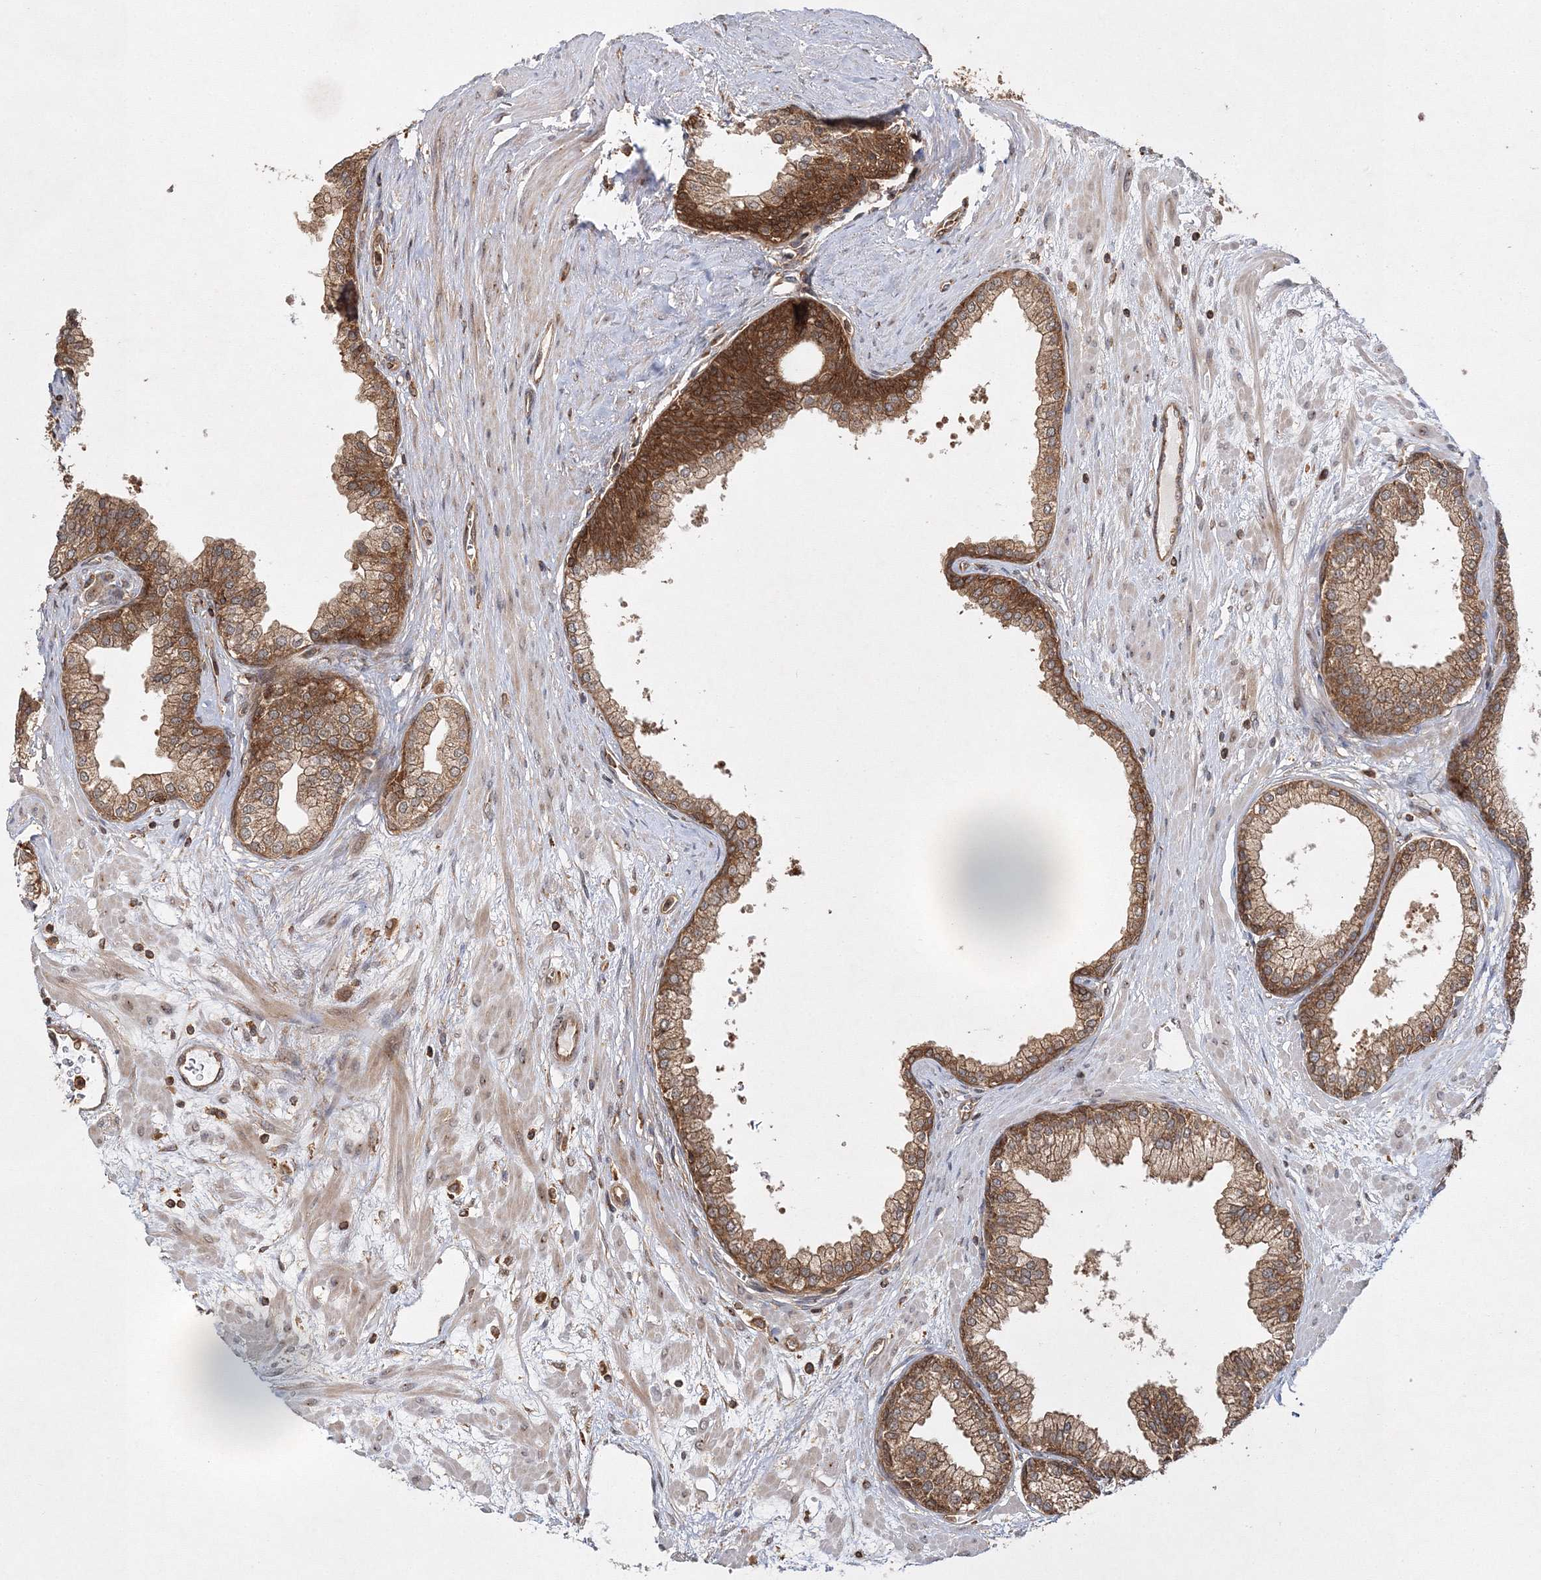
{"staining": {"intensity": "strong", "quantity": ">75%", "location": "cytoplasmic/membranous"}, "tissue": "prostate", "cell_type": "Glandular cells", "image_type": "normal", "snomed": [{"axis": "morphology", "description": "Normal tissue, NOS"}, {"axis": "morphology", "description": "Urothelial carcinoma, Low grade"}, {"axis": "topography", "description": "Urinary bladder"}, {"axis": "topography", "description": "Prostate"}], "caption": "Protein expression analysis of normal human prostate reveals strong cytoplasmic/membranous expression in about >75% of glandular cells.", "gene": "WDR37", "patient": {"sex": "male", "age": 60}}